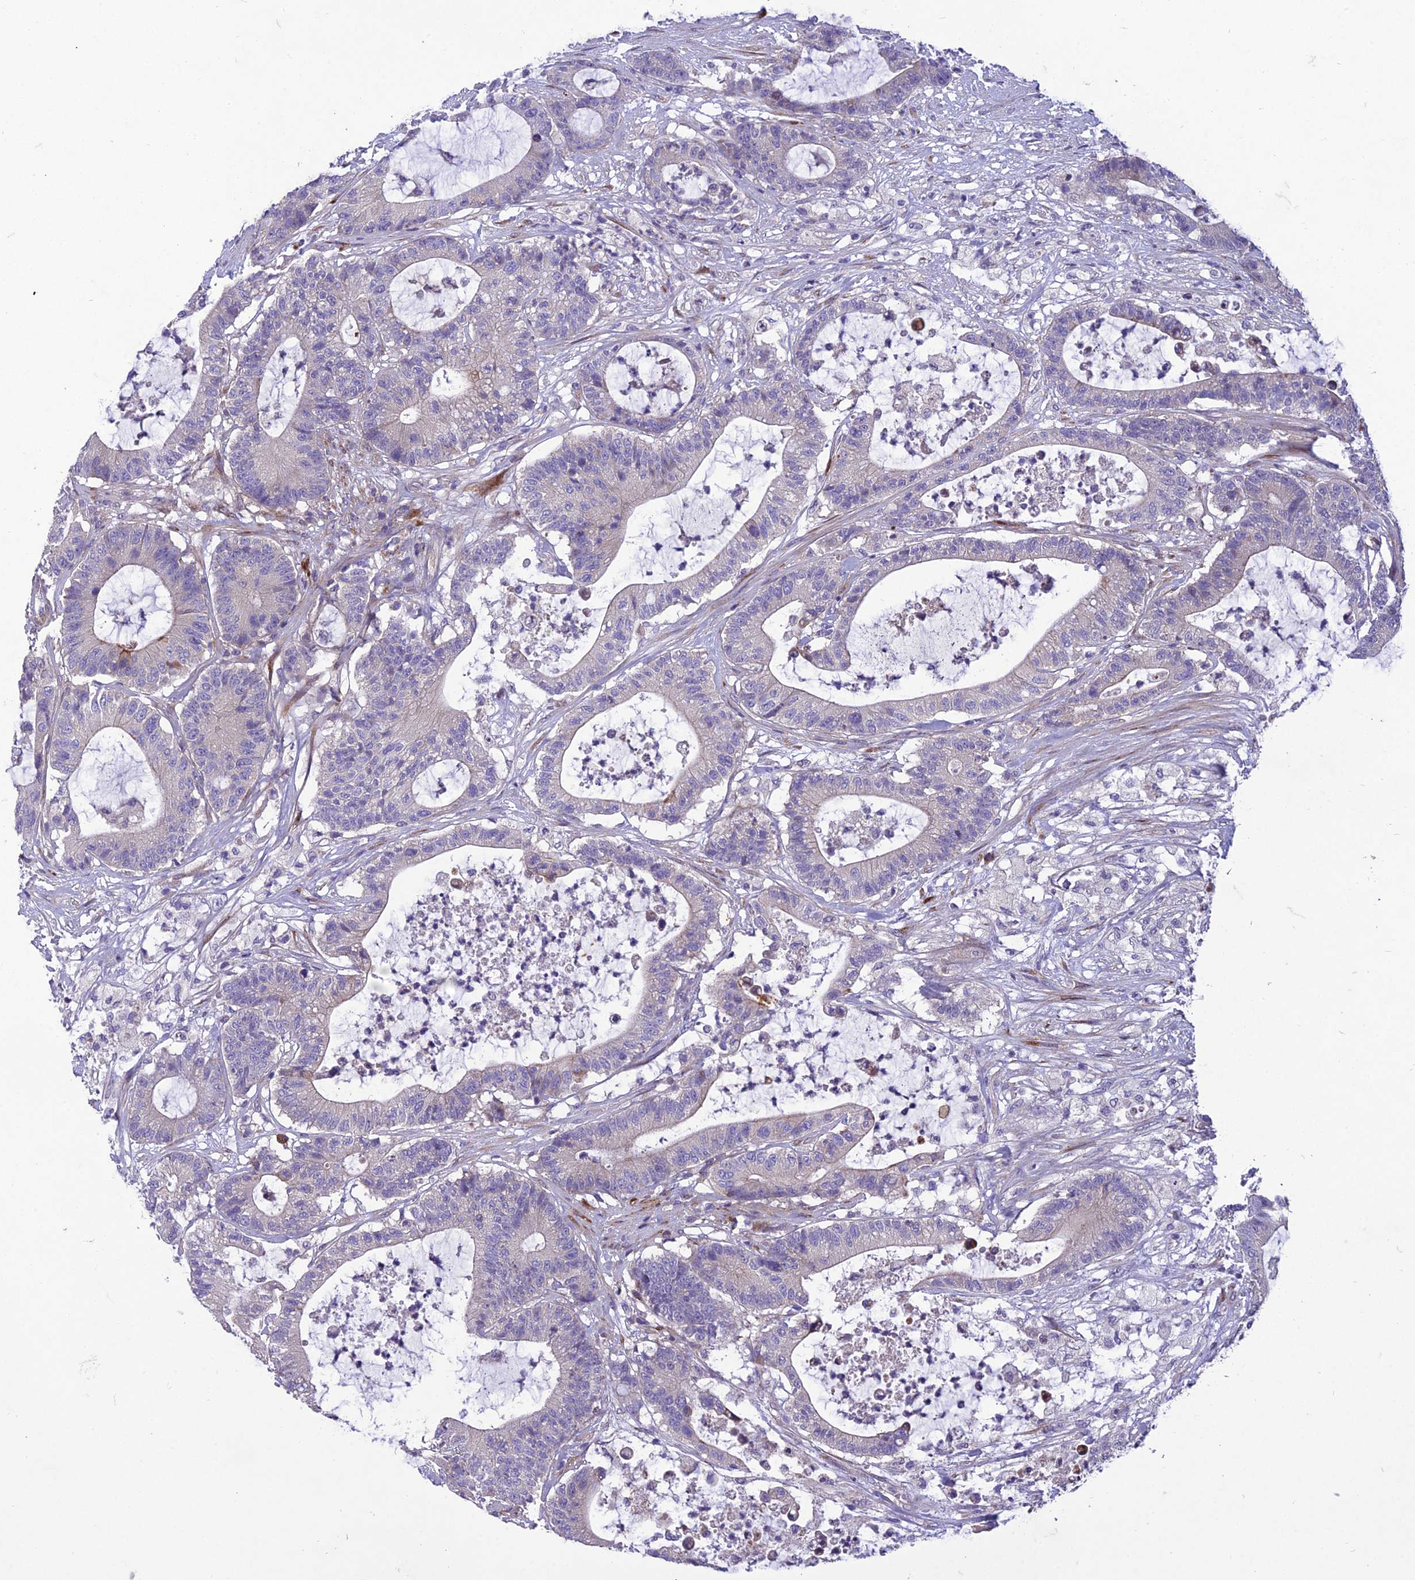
{"staining": {"intensity": "negative", "quantity": "none", "location": "none"}, "tissue": "colorectal cancer", "cell_type": "Tumor cells", "image_type": "cancer", "snomed": [{"axis": "morphology", "description": "Adenocarcinoma, NOS"}, {"axis": "topography", "description": "Colon"}], "caption": "IHC micrograph of neoplastic tissue: adenocarcinoma (colorectal) stained with DAB displays no significant protein staining in tumor cells.", "gene": "ADIPOR2", "patient": {"sex": "female", "age": 84}}